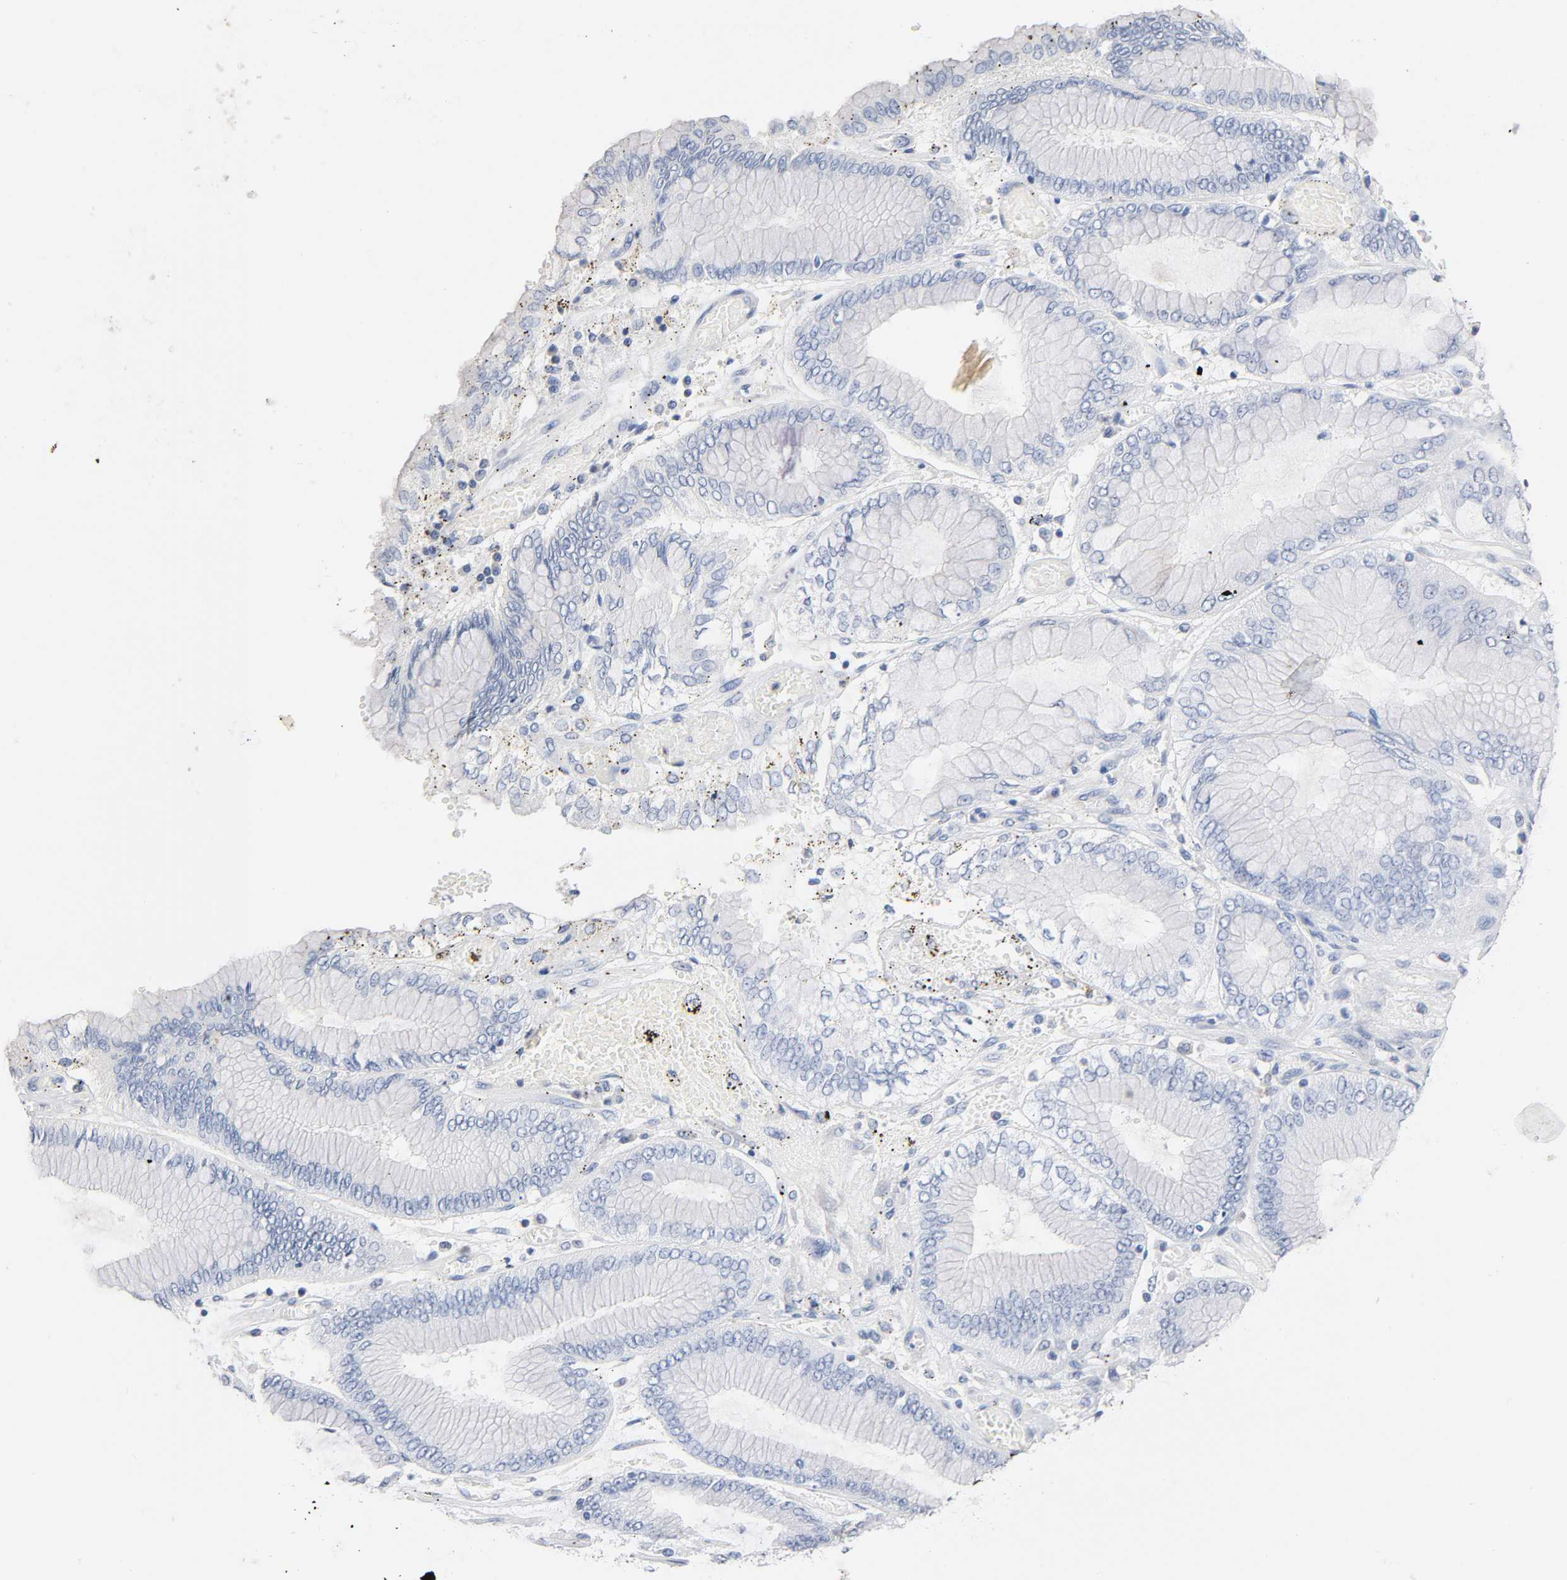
{"staining": {"intensity": "negative", "quantity": "none", "location": "none"}, "tissue": "stomach cancer", "cell_type": "Tumor cells", "image_type": "cancer", "snomed": [{"axis": "morphology", "description": "Normal tissue, NOS"}, {"axis": "morphology", "description": "Adenocarcinoma, NOS"}, {"axis": "topography", "description": "Stomach, upper"}, {"axis": "topography", "description": "Stomach"}], "caption": "Immunohistochemistry (IHC) micrograph of neoplastic tissue: human stomach adenocarcinoma stained with DAB (3,3'-diaminobenzidine) demonstrates no significant protein expression in tumor cells.", "gene": "MALT1", "patient": {"sex": "male", "age": 76}}